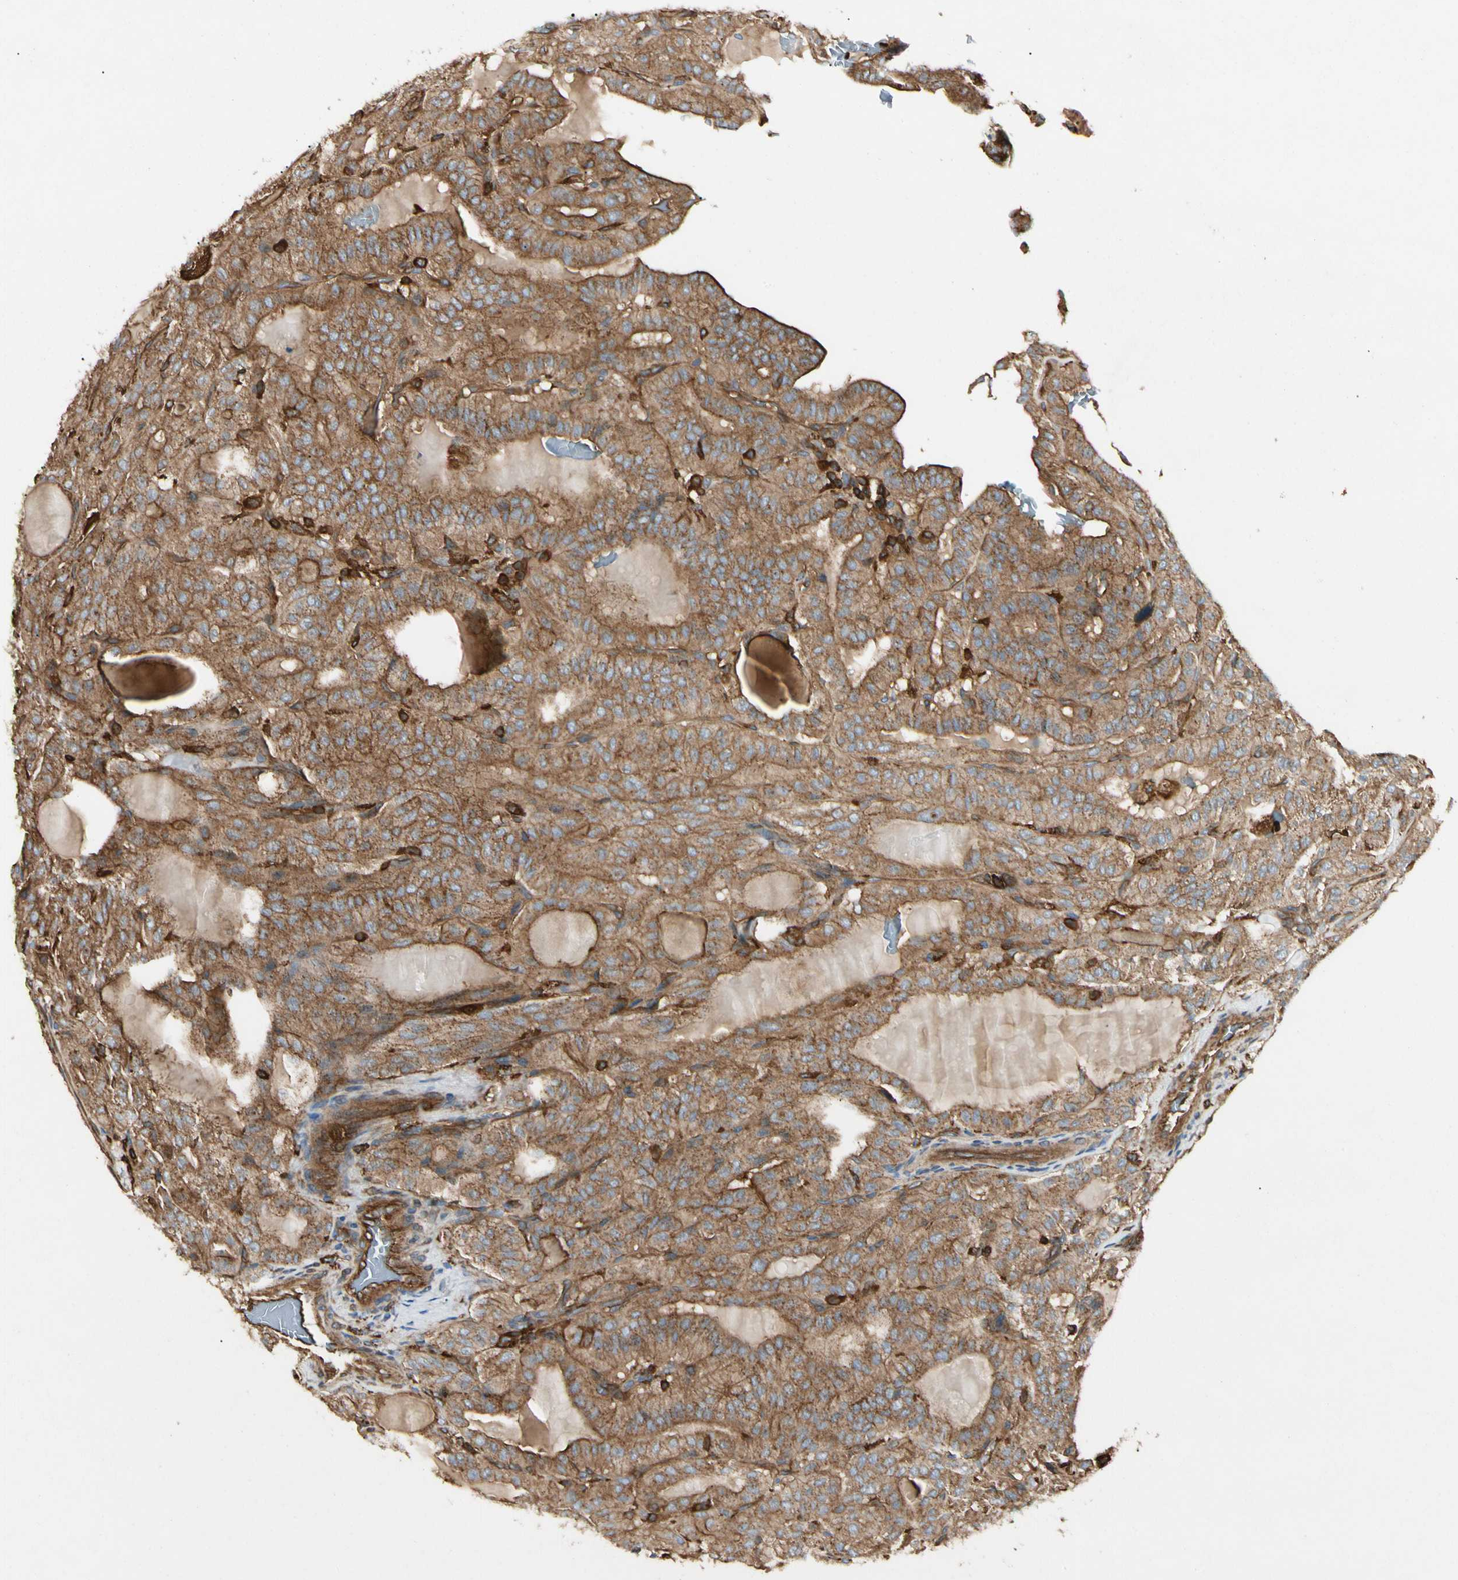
{"staining": {"intensity": "moderate", "quantity": ">75%", "location": "cytoplasmic/membranous"}, "tissue": "thyroid cancer", "cell_type": "Tumor cells", "image_type": "cancer", "snomed": [{"axis": "morphology", "description": "Papillary adenocarcinoma, NOS"}, {"axis": "topography", "description": "Thyroid gland"}], "caption": "Immunohistochemistry (IHC) photomicrograph of neoplastic tissue: thyroid cancer (papillary adenocarcinoma) stained using immunohistochemistry exhibits medium levels of moderate protein expression localized specifically in the cytoplasmic/membranous of tumor cells, appearing as a cytoplasmic/membranous brown color.", "gene": "ARPC2", "patient": {"sex": "male", "age": 77}}